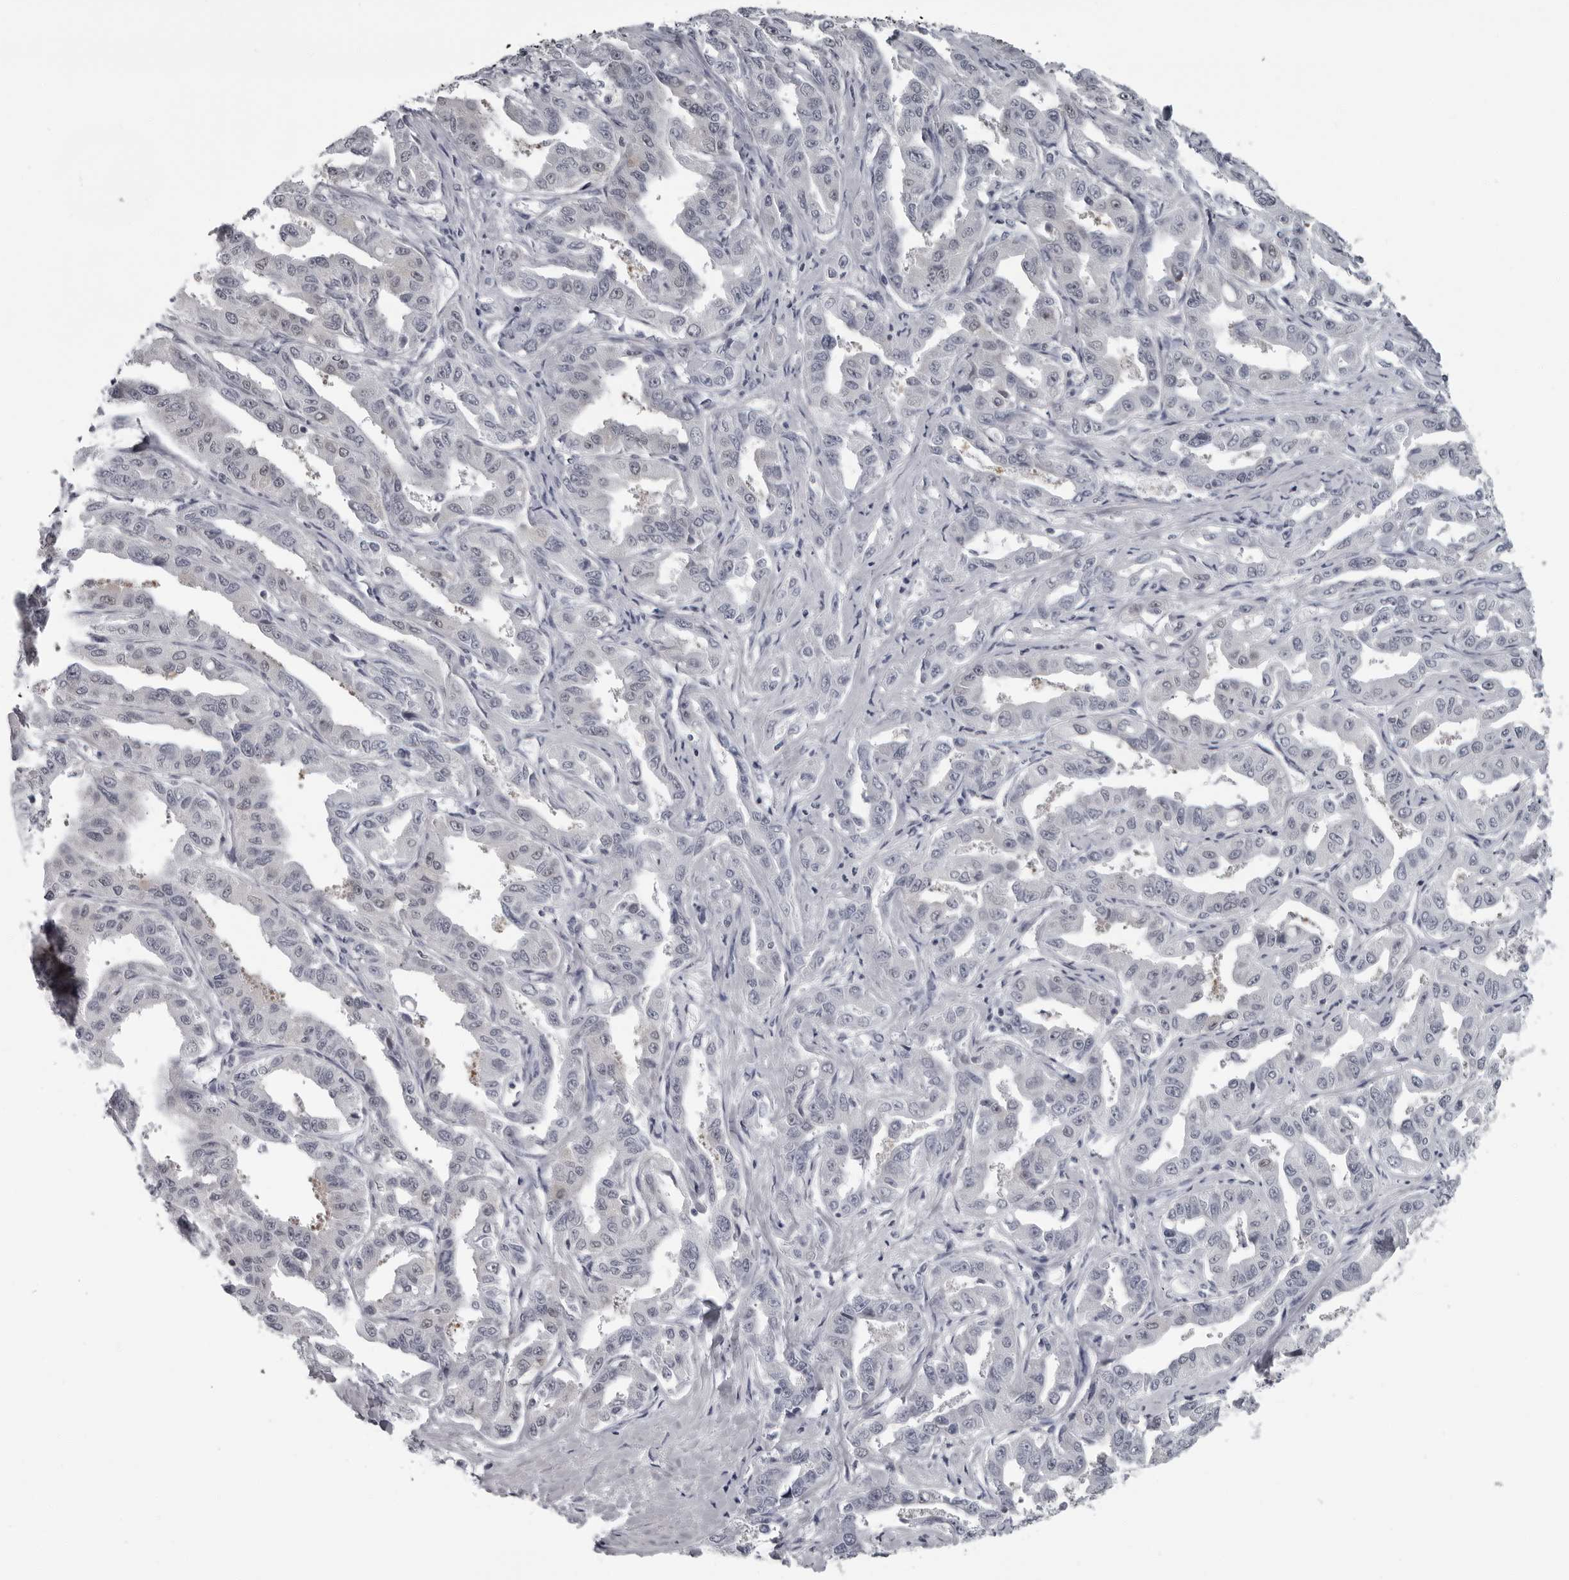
{"staining": {"intensity": "negative", "quantity": "none", "location": "none"}, "tissue": "liver cancer", "cell_type": "Tumor cells", "image_type": "cancer", "snomed": [{"axis": "morphology", "description": "Cholangiocarcinoma"}, {"axis": "topography", "description": "Liver"}], "caption": "Immunohistochemistry (IHC) histopathology image of human liver cancer (cholangiocarcinoma) stained for a protein (brown), which exhibits no expression in tumor cells. (Brightfield microscopy of DAB IHC at high magnification).", "gene": "LZIC", "patient": {"sex": "male", "age": 59}}